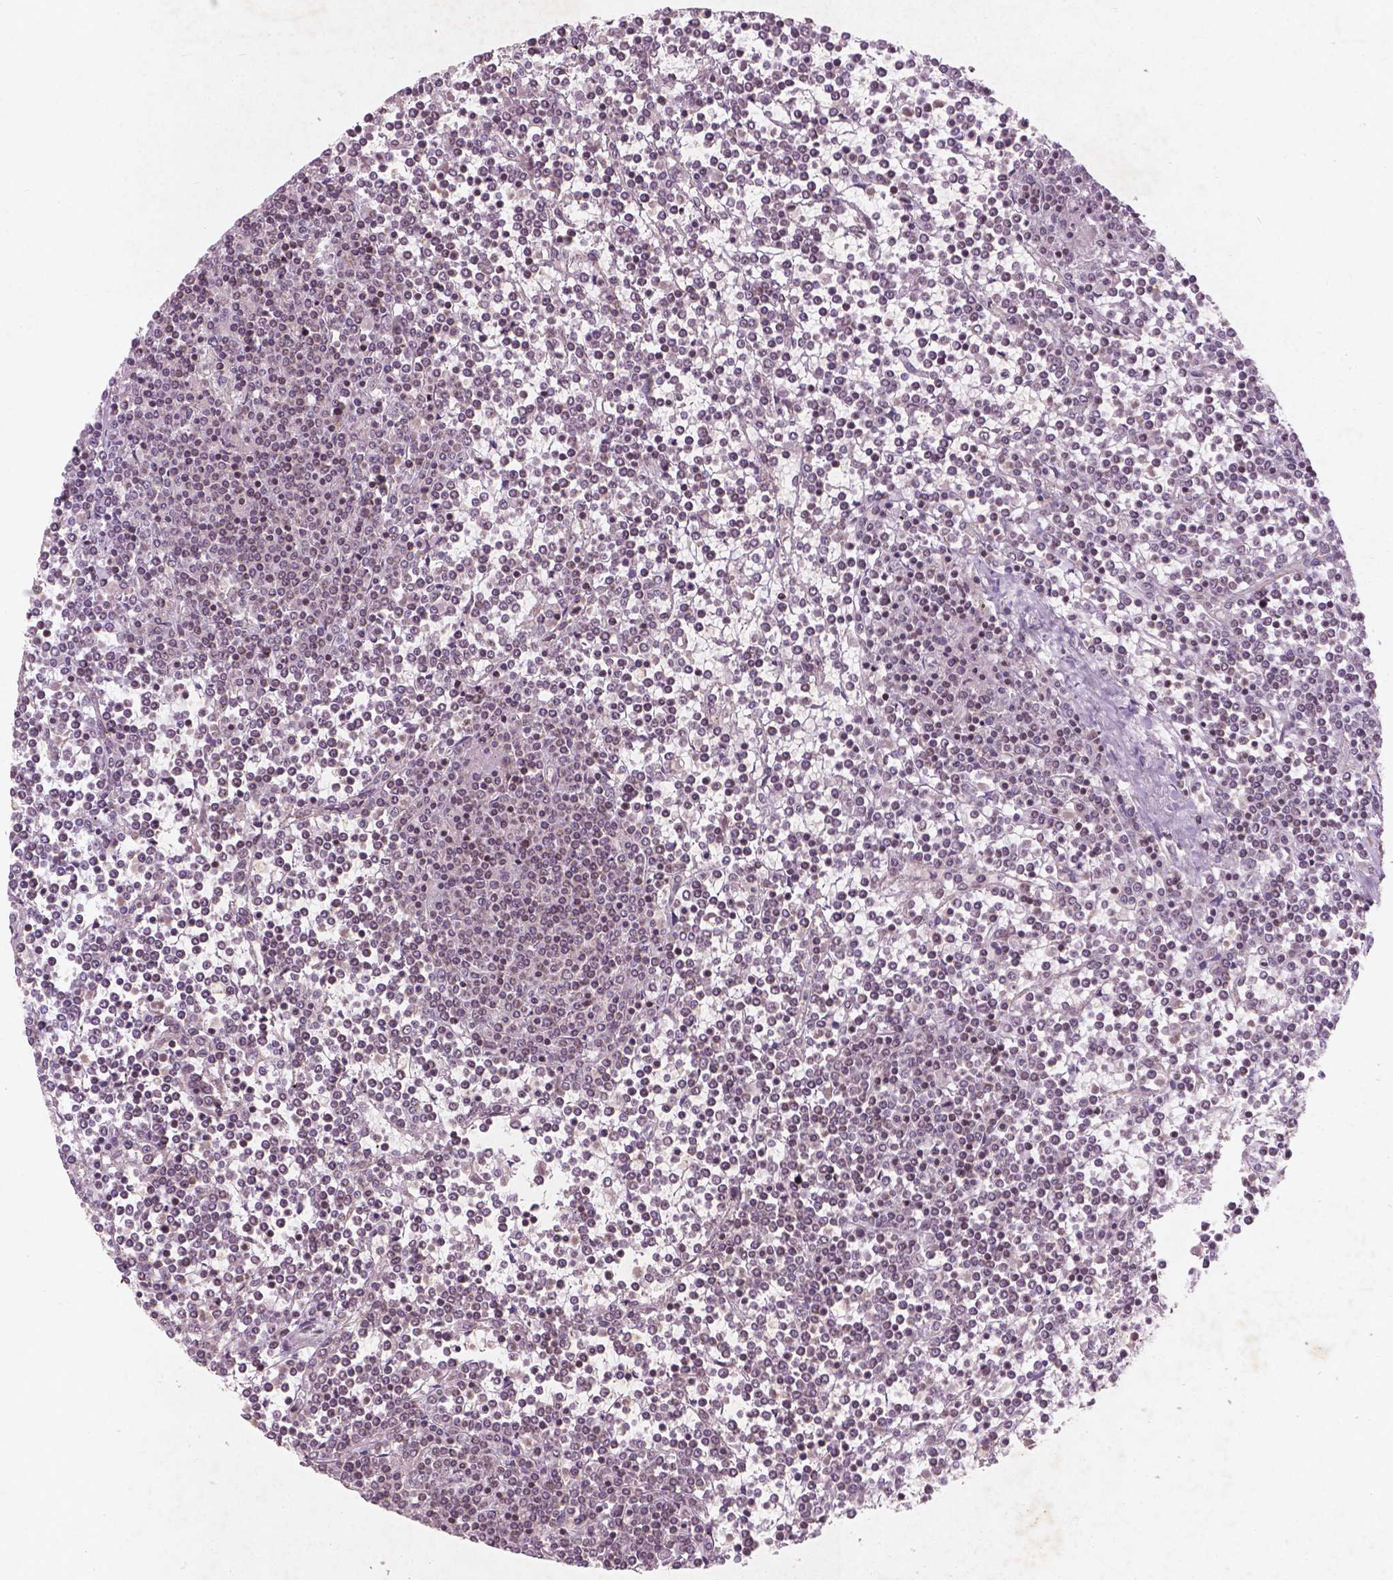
{"staining": {"intensity": "negative", "quantity": "none", "location": "none"}, "tissue": "lymphoma", "cell_type": "Tumor cells", "image_type": "cancer", "snomed": [{"axis": "morphology", "description": "Malignant lymphoma, non-Hodgkin's type, Low grade"}, {"axis": "topography", "description": "Spleen"}], "caption": "Lymphoma was stained to show a protein in brown. There is no significant expression in tumor cells.", "gene": "SMAD2", "patient": {"sex": "female", "age": 19}}